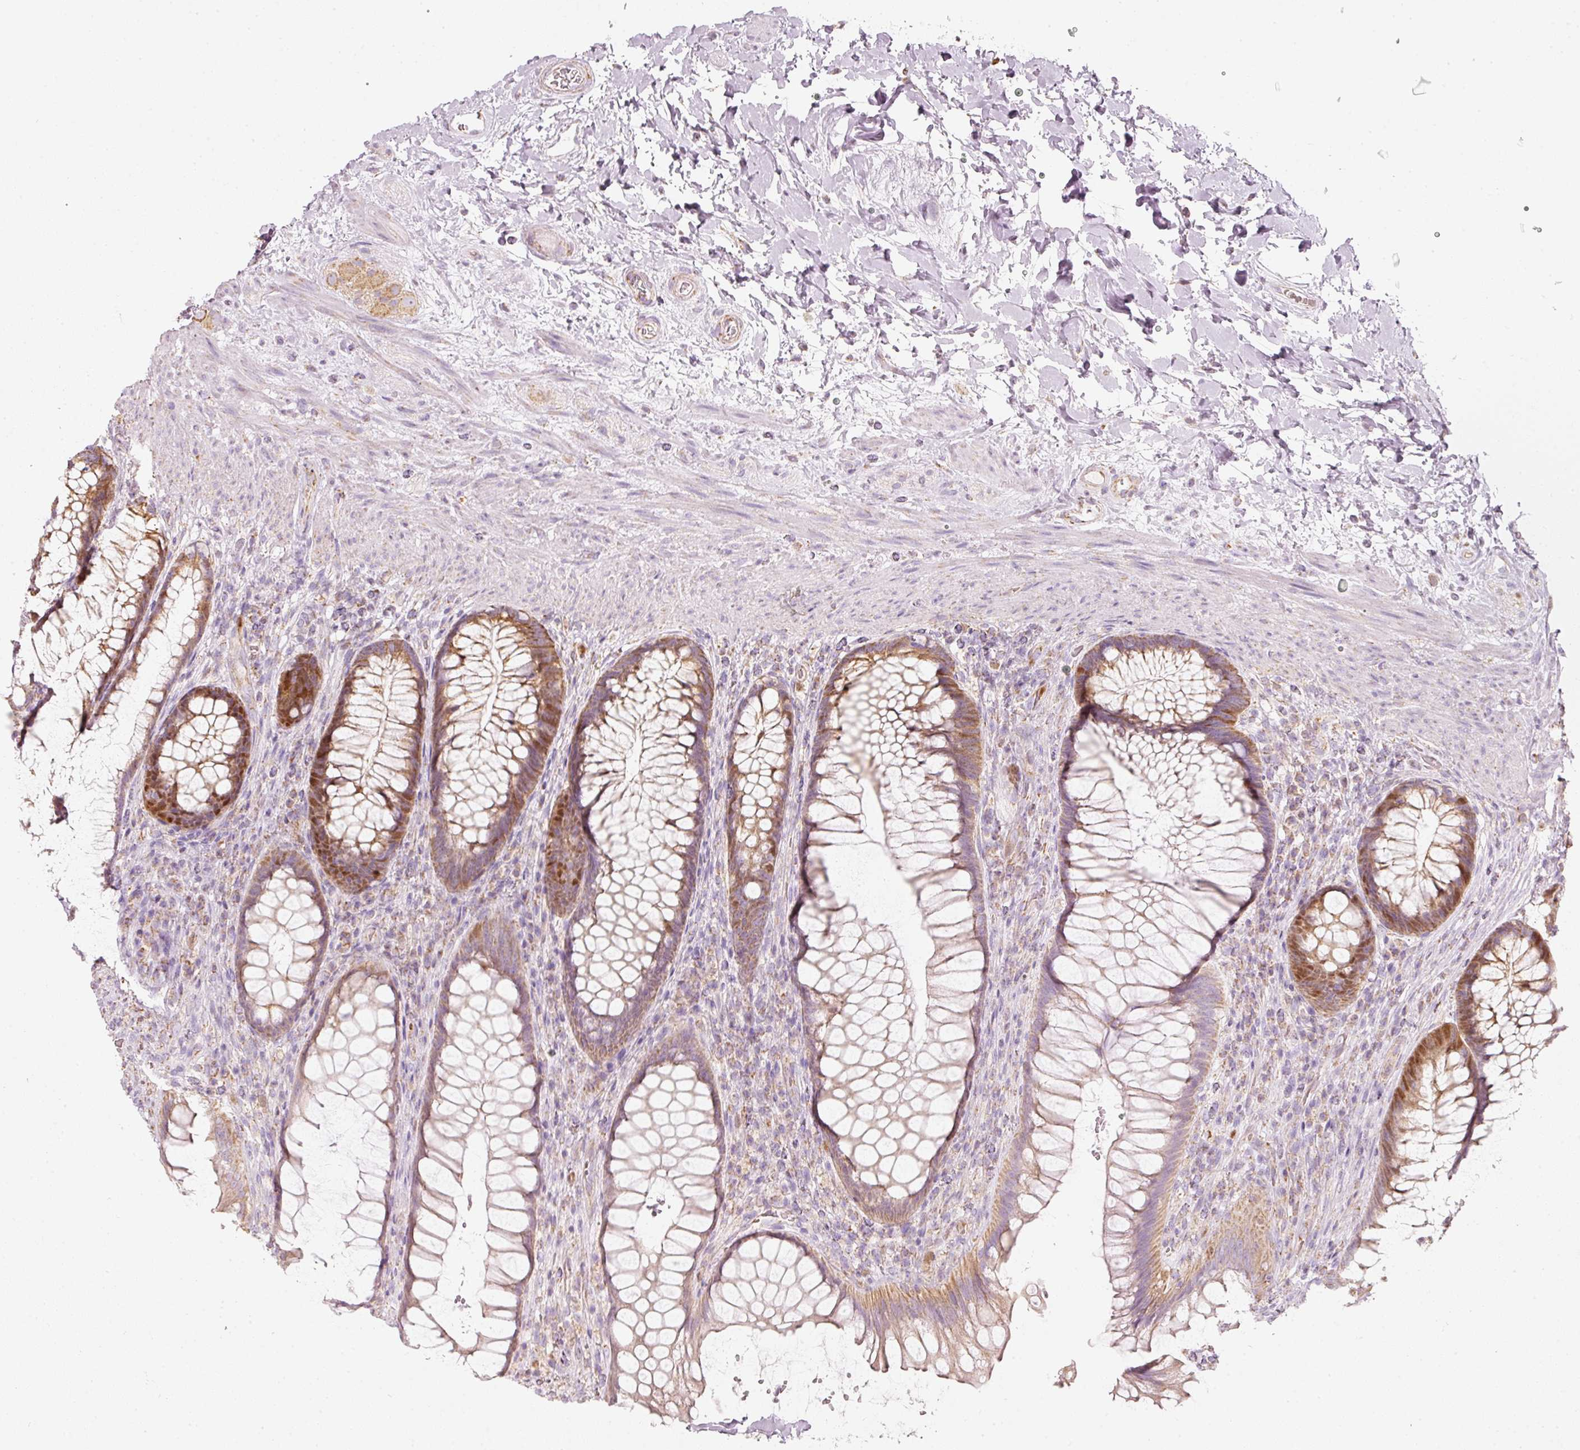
{"staining": {"intensity": "moderate", "quantity": ">75%", "location": "cytoplasmic/membranous,nuclear"}, "tissue": "rectum", "cell_type": "Glandular cells", "image_type": "normal", "snomed": [{"axis": "morphology", "description": "Normal tissue, NOS"}, {"axis": "topography", "description": "Rectum"}], "caption": "Glandular cells show medium levels of moderate cytoplasmic/membranous,nuclear positivity in about >75% of cells in normal rectum. The protein is shown in brown color, while the nuclei are stained blue.", "gene": "DUT", "patient": {"sex": "male", "age": 53}}